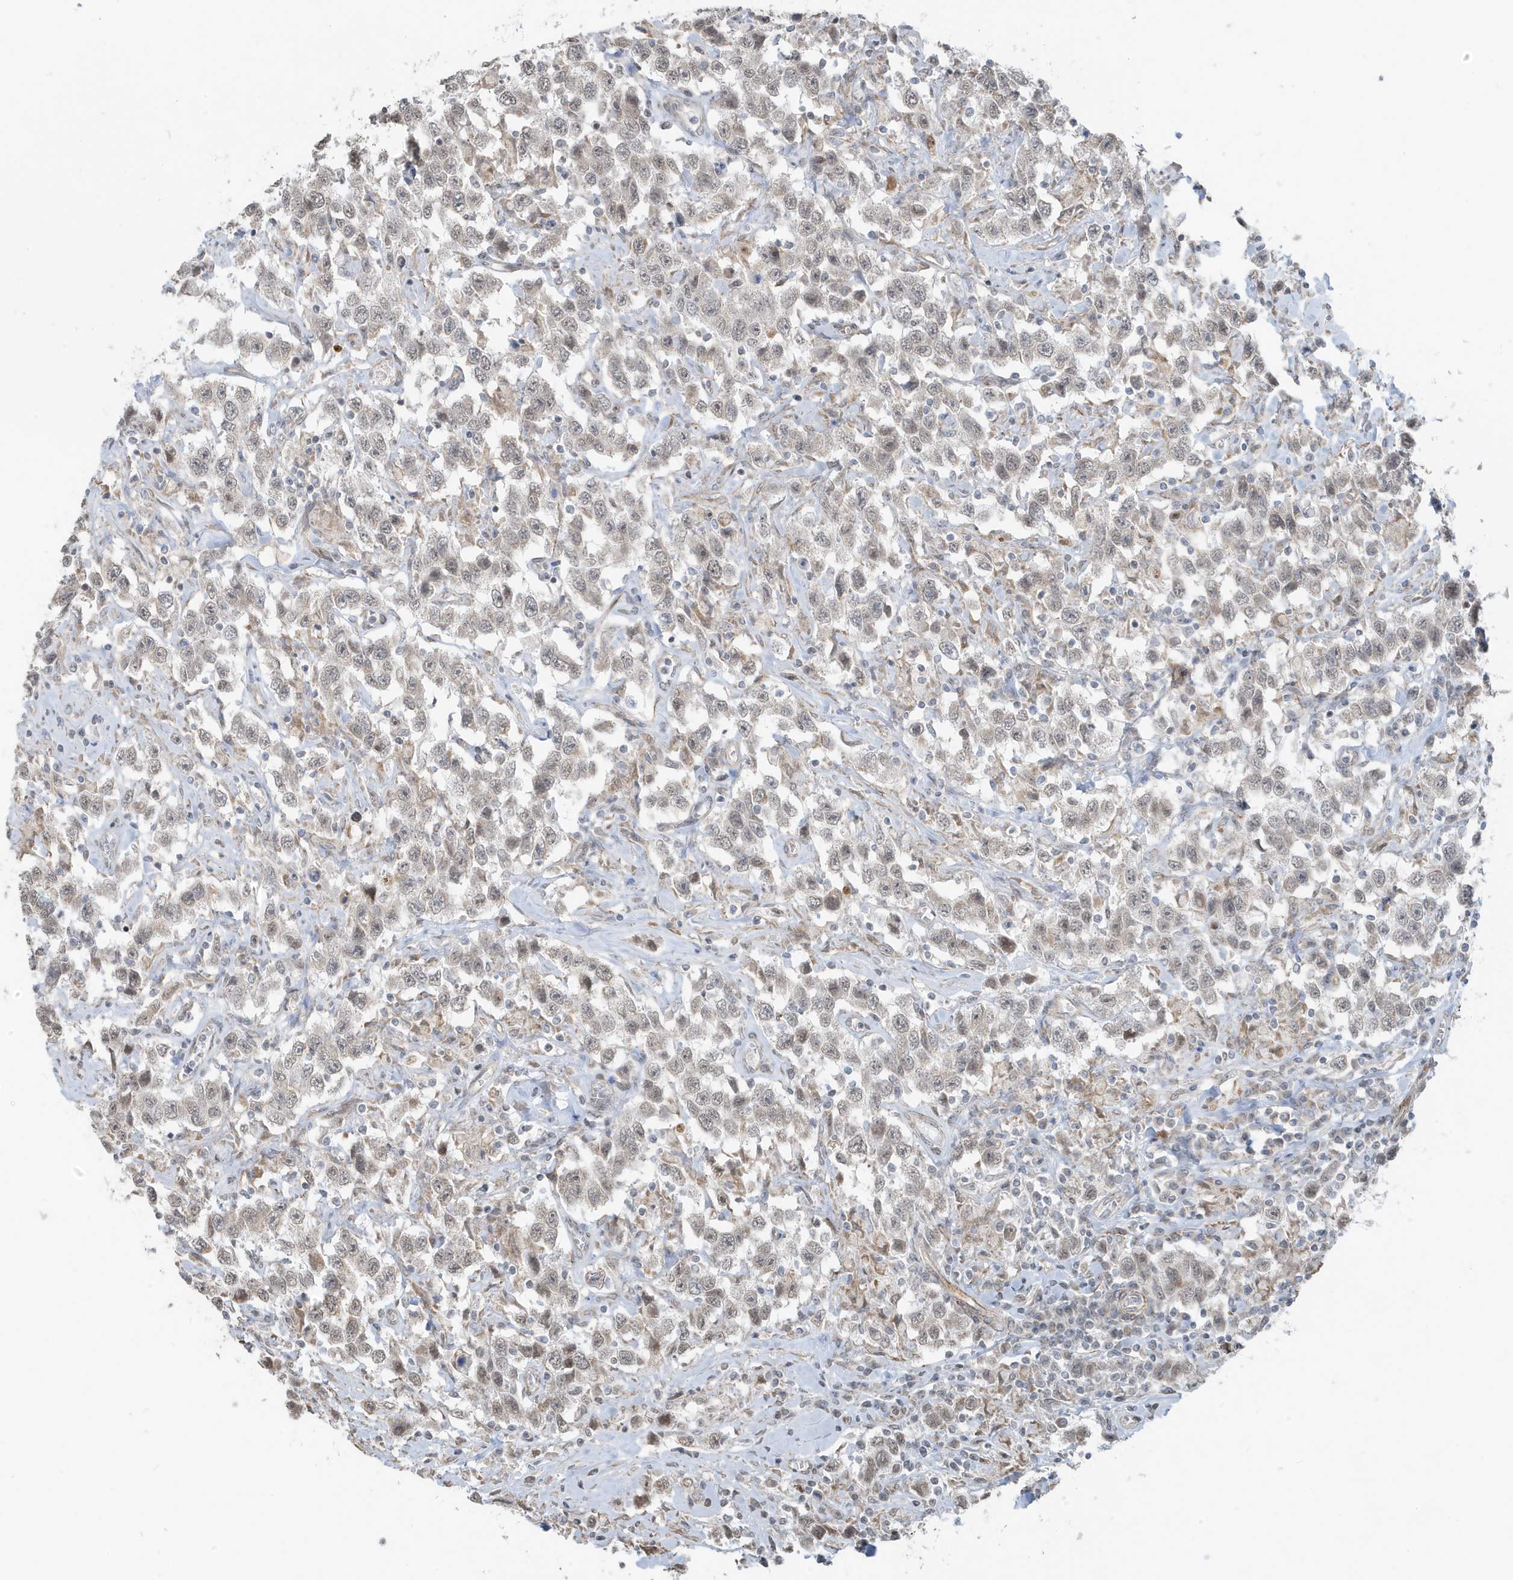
{"staining": {"intensity": "negative", "quantity": "none", "location": "none"}, "tissue": "testis cancer", "cell_type": "Tumor cells", "image_type": "cancer", "snomed": [{"axis": "morphology", "description": "Seminoma, NOS"}, {"axis": "topography", "description": "Testis"}], "caption": "IHC micrograph of human seminoma (testis) stained for a protein (brown), which shows no positivity in tumor cells.", "gene": "CHCHD4", "patient": {"sex": "male", "age": 41}}